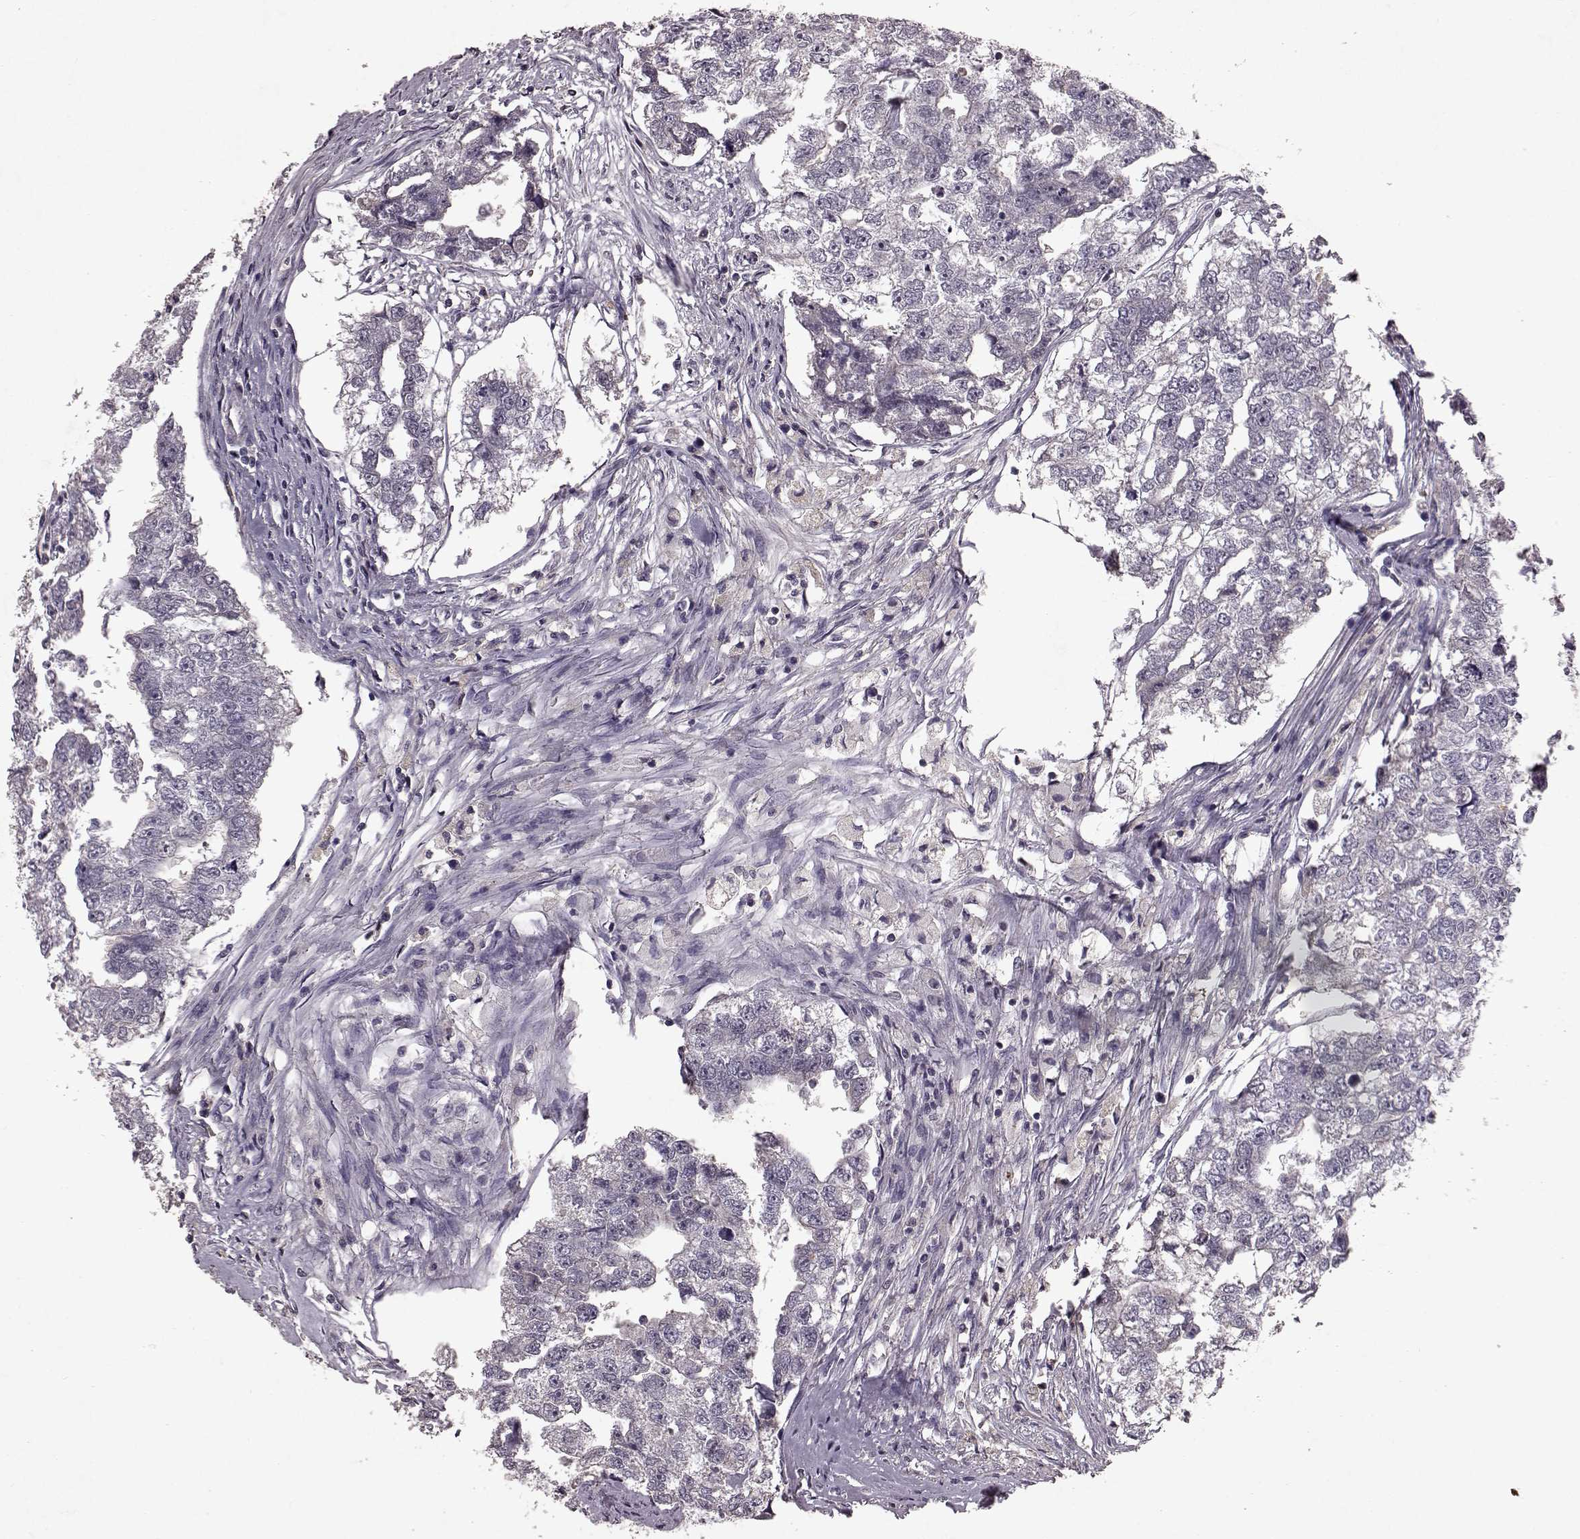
{"staining": {"intensity": "negative", "quantity": "none", "location": "none"}, "tissue": "testis cancer", "cell_type": "Tumor cells", "image_type": "cancer", "snomed": [{"axis": "morphology", "description": "Carcinoma, Embryonal, NOS"}, {"axis": "morphology", "description": "Teratoma, malignant, NOS"}, {"axis": "topography", "description": "Testis"}], "caption": "Tumor cells show no significant staining in embryonal carcinoma (testis).", "gene": "FRRS1L", "patient": {"sex": "male", "age": 44}}